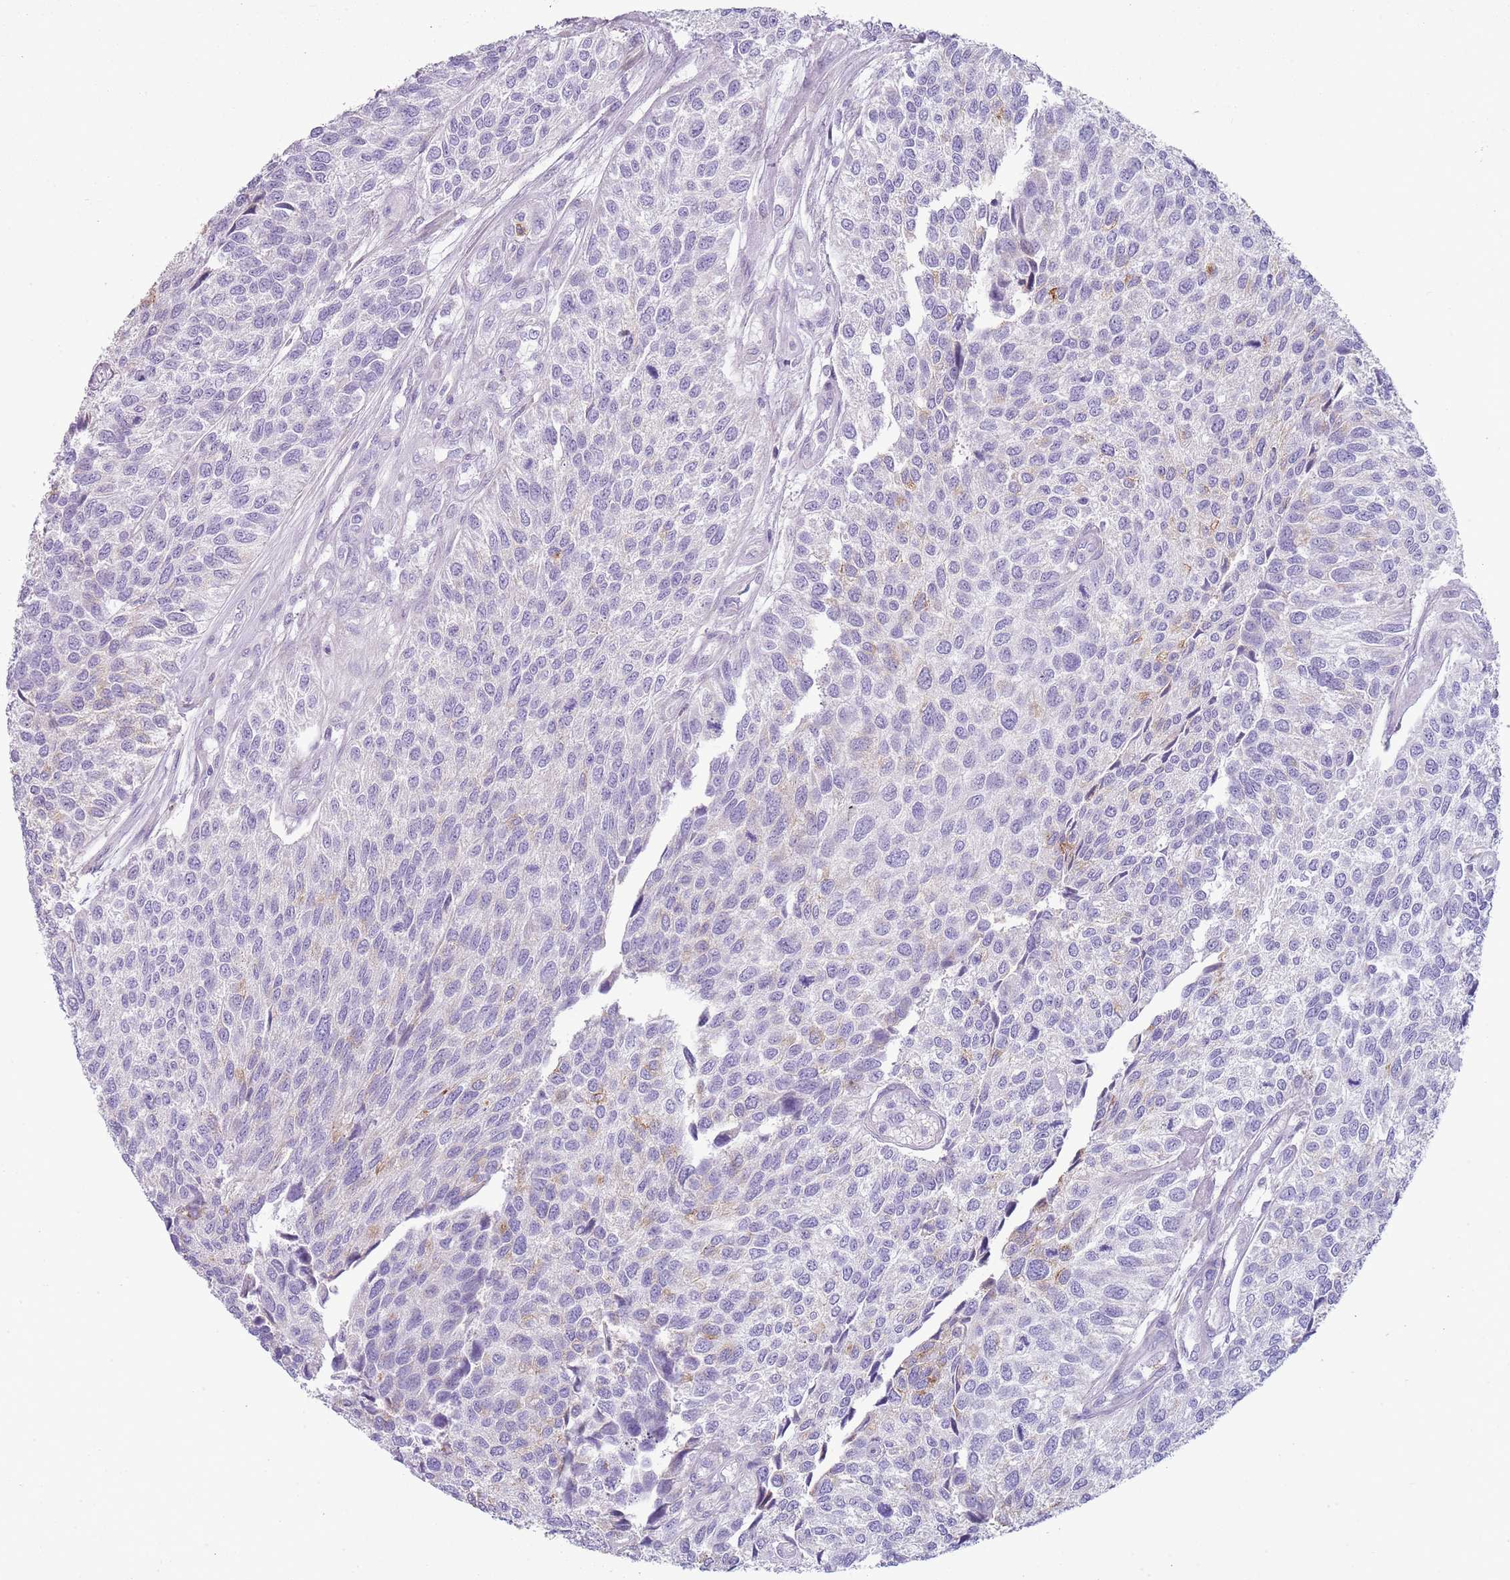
{"staining": {"intensity": "negative", "quantity": "none", "location": "none"}, "tissue": "urothelial cancer", "cell_type": "Tumor cells", "image_type": "cancer", "snomed": [{"axis": "morphology", "description": "Urothelial carcinoma, NOS"}, {"axis": "topography", "description": "Urinary bladder"}], "caption": "Immunohistochemical staining of human transitional cell carcinoma reveals no significant staining in tumor cells.", "gene": "CD177", "patient": {"sex": "male", "age": 55}}